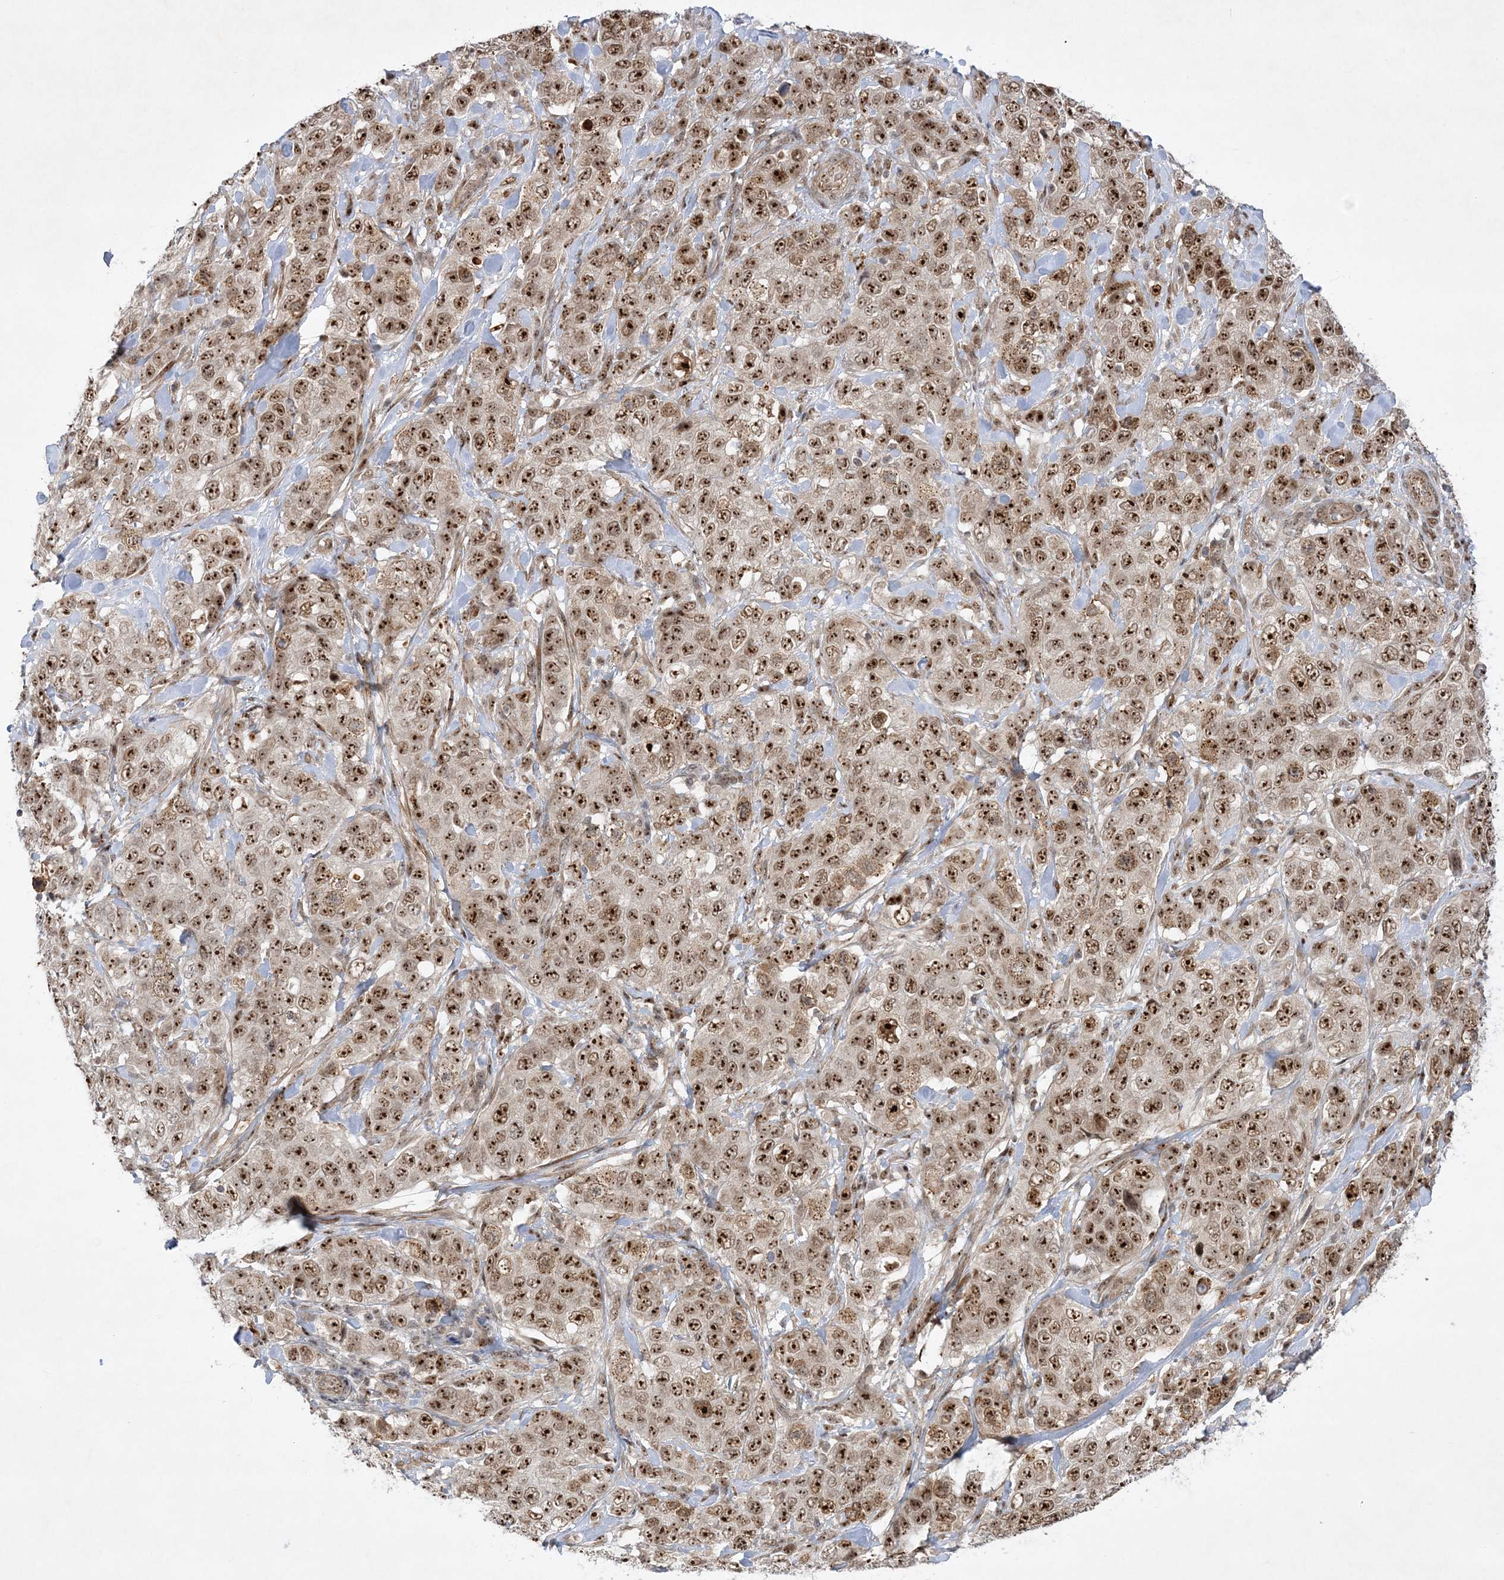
{"staining": {"intensity": "strong", "quantity": ">75%", "location": "nuclear"}, "tissue": "stomach cancer", "cell_type": "Tumor cells", "image_type": "cancer", "snomed": [{"axis": "morphology", "description": "Adenocarcinoma, NOS"}, {"axis": "topography", "description": "Stomach"}], "caption": "Tumor cells display strong nuclear positivity in about >75% of cells in stomach adenocarcinoma. The staining was performed using DAB, with brown indicating positive protein expression. Nuclei are stained blue with hematoxylin.", "gene": "NPM3", "patient": {"sex": "male", "age": 48}}